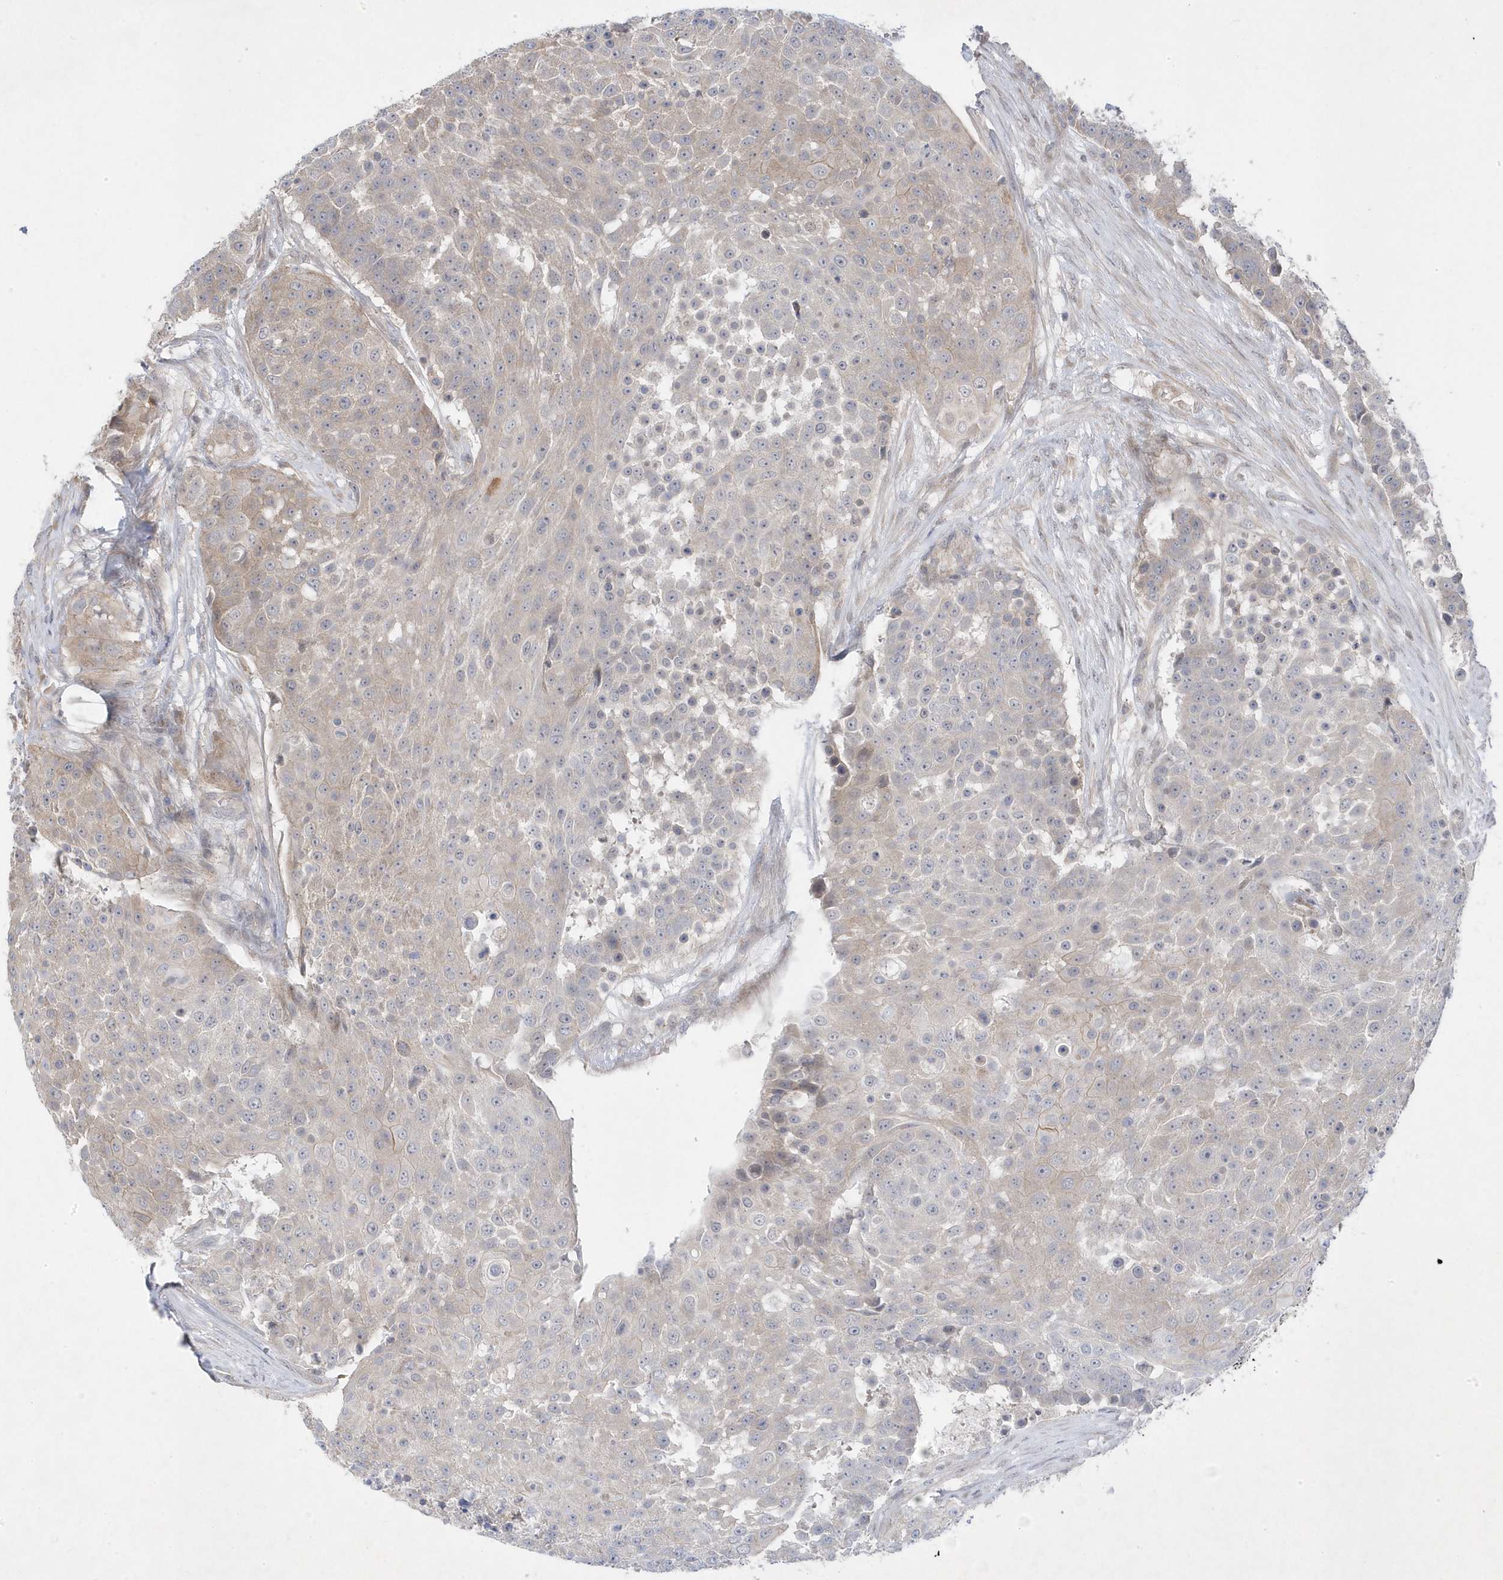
{"staining": {"intensity": "weak", "quantity": "<25%", "location": "cytoplasmic/membranous"}, "tissue": "urothelial cancer", "cell_type": "Tumor cells", "image_type": "cancer", "snomed": [{"axis": "morphology", "description": "Urothelial carcinoma, High grade"}, {"axis": "topography", "description": "Urinary bladder"}], "caption": "Tumor cells show no significant protein expression in urothelial cancer. The staining is performed using DAB brown chromogen with nuclei counter-stained in using hematoxylin.", "gene": "ANAPC1", "patient": {"sex": "female", "age": 63}}